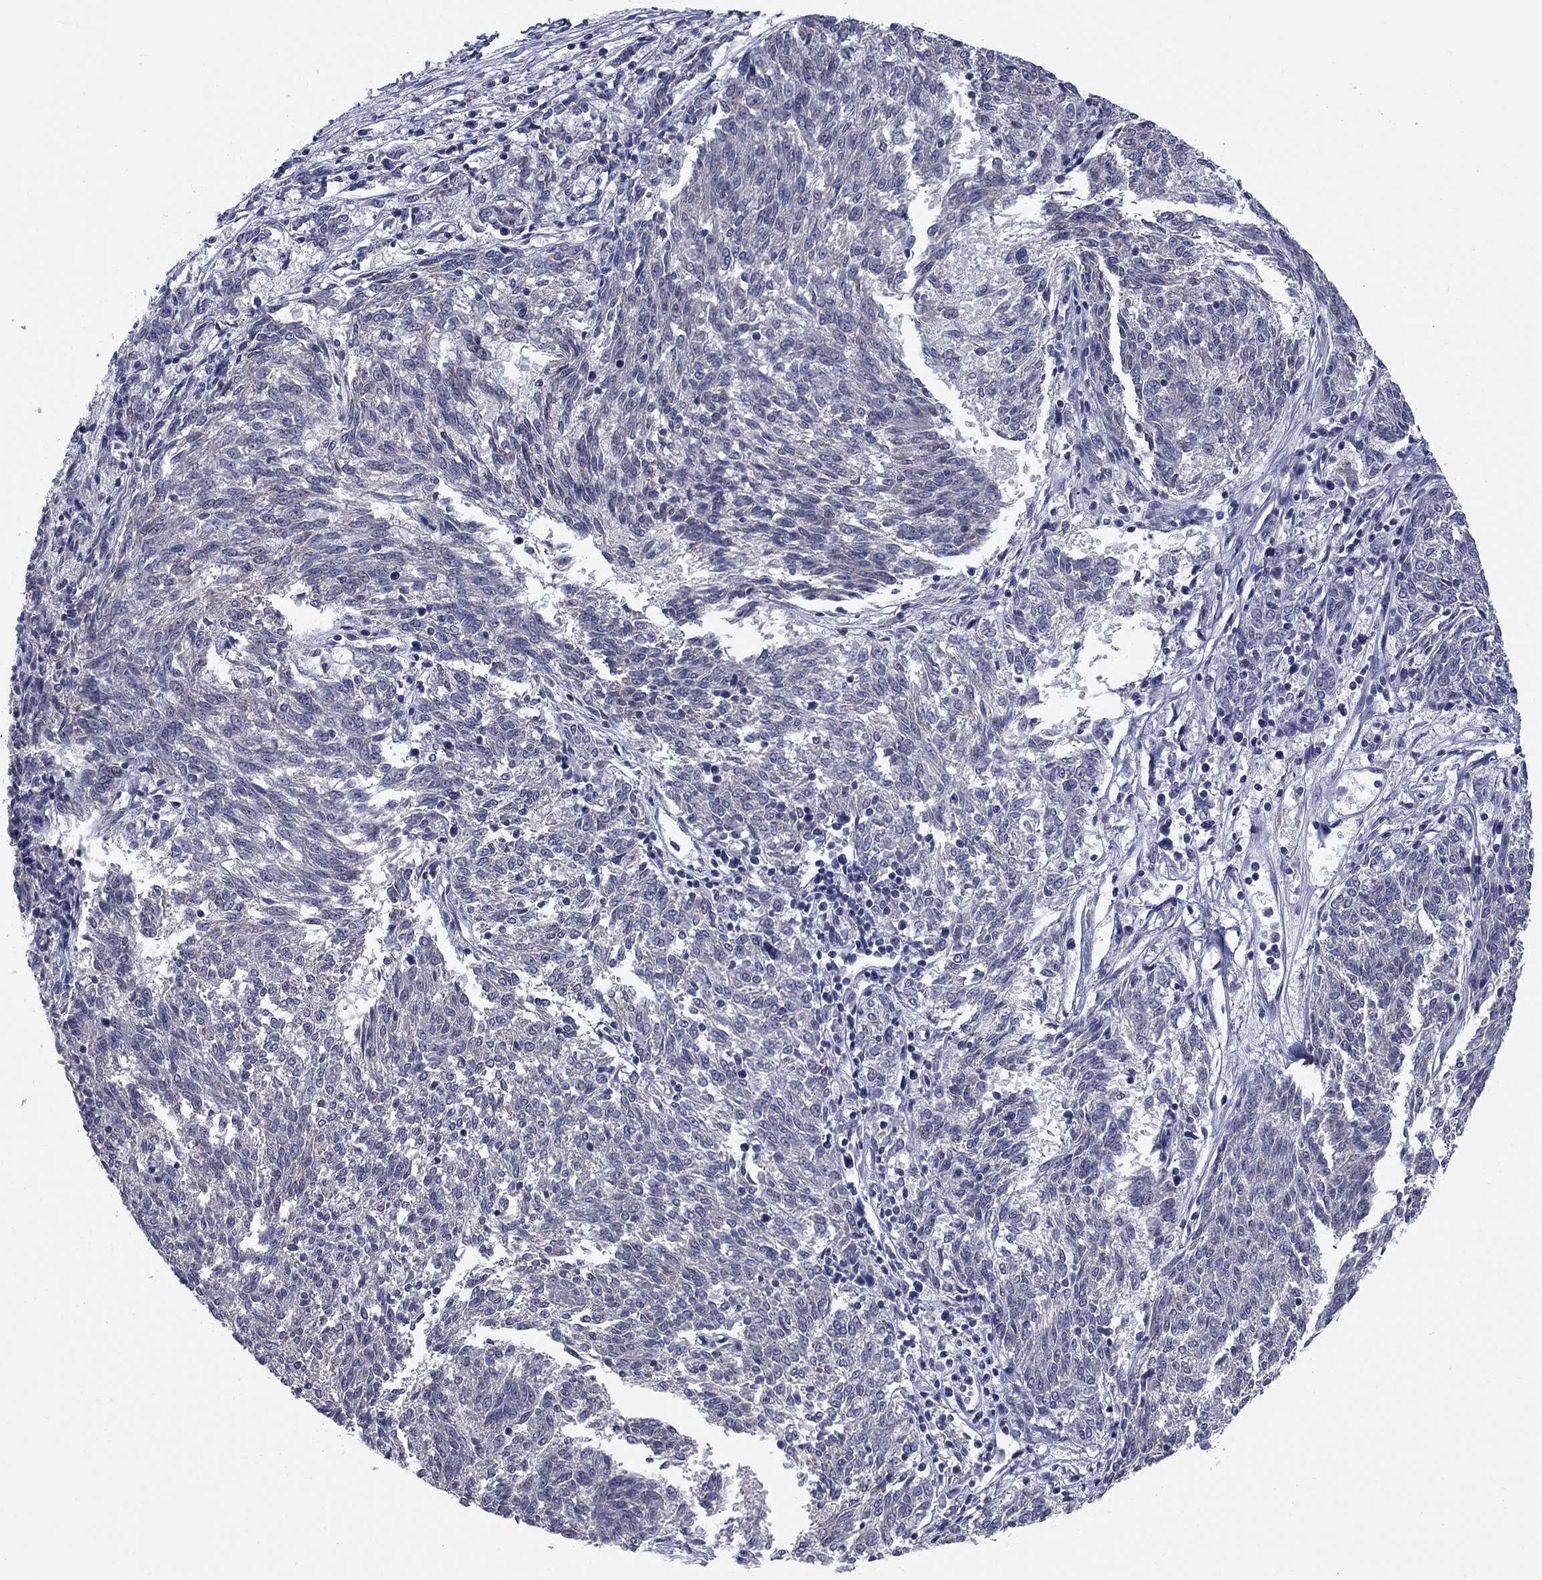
{"staining": {"intensity": "negative", "quantity": "none", "location": "none"}, "tissue": "melanoma", "cell_type": "Tumor cells", "image_type": "cancer", "snomed": [{"axis": "morphology", "description": "Malignant melanoma, NOS"}, {"axis": "topography", "description": "Skin"}], "caption": "Histopathology image shows no protein positivity in tumor cells of malignant melanoma tissue.", "gene": "FRK", "patient": {"sex": "female", "age": 72}}